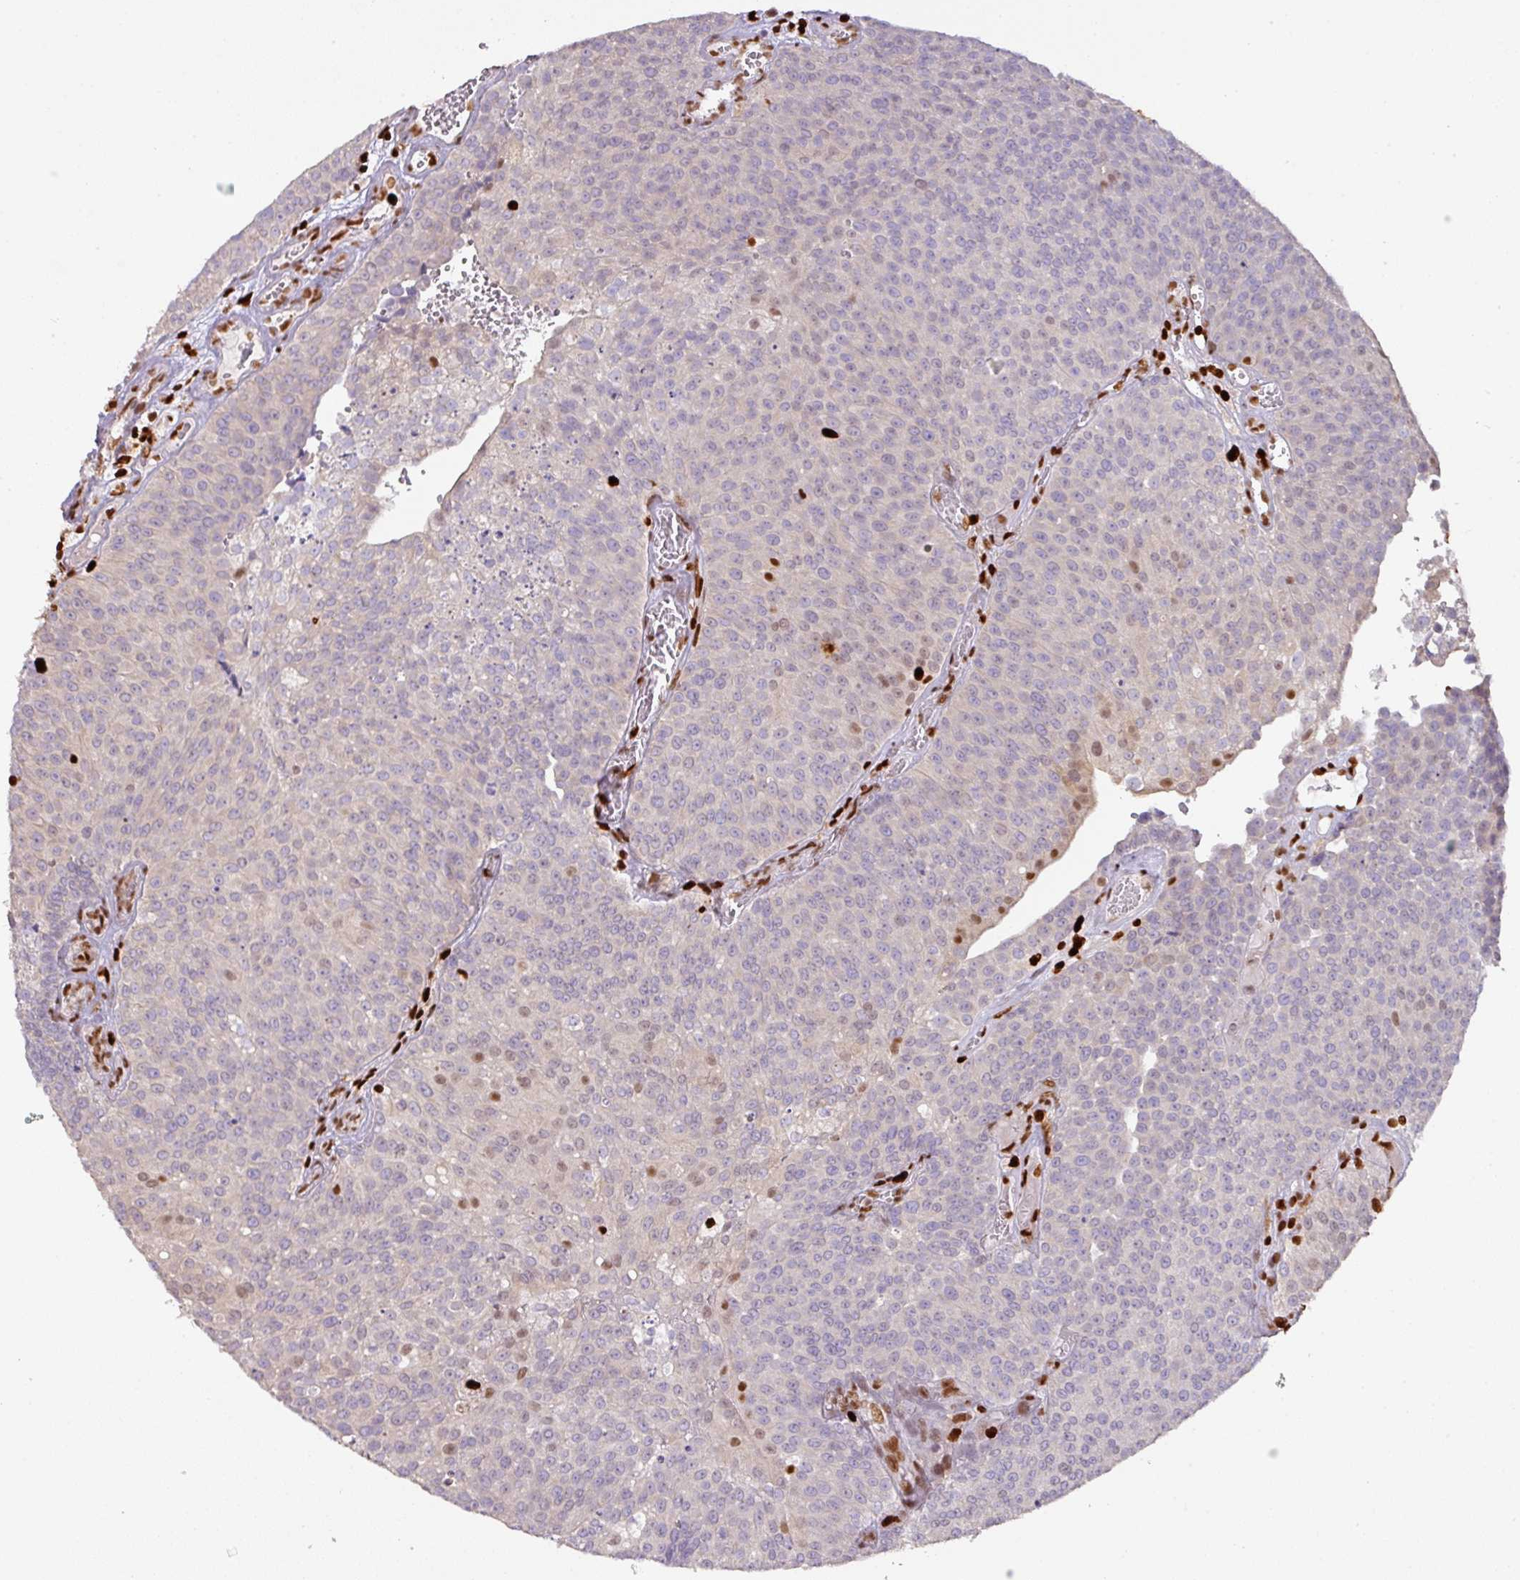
{"staining": {"intensity": "weak", "quantity": "<25%", "location": "nuclear"}, "tissue": "urothelial cancer", "cell_type": "Tumor cells", "image_type": "cancer", "snomed": [{"axis": "morphology", "description": "Urothelial carcinoma, Low grade"}, {"axis": "topography", "description": "Urinary bladder"}], "caption": "High power microscopy image of an IHC photomicrograph of urothelial cancer, revealing no significant expression in tumor cells. (DAB IHC, high magnification).", "gene": "SAMHD1", "patient": {"sex": "female", "age": 79}}